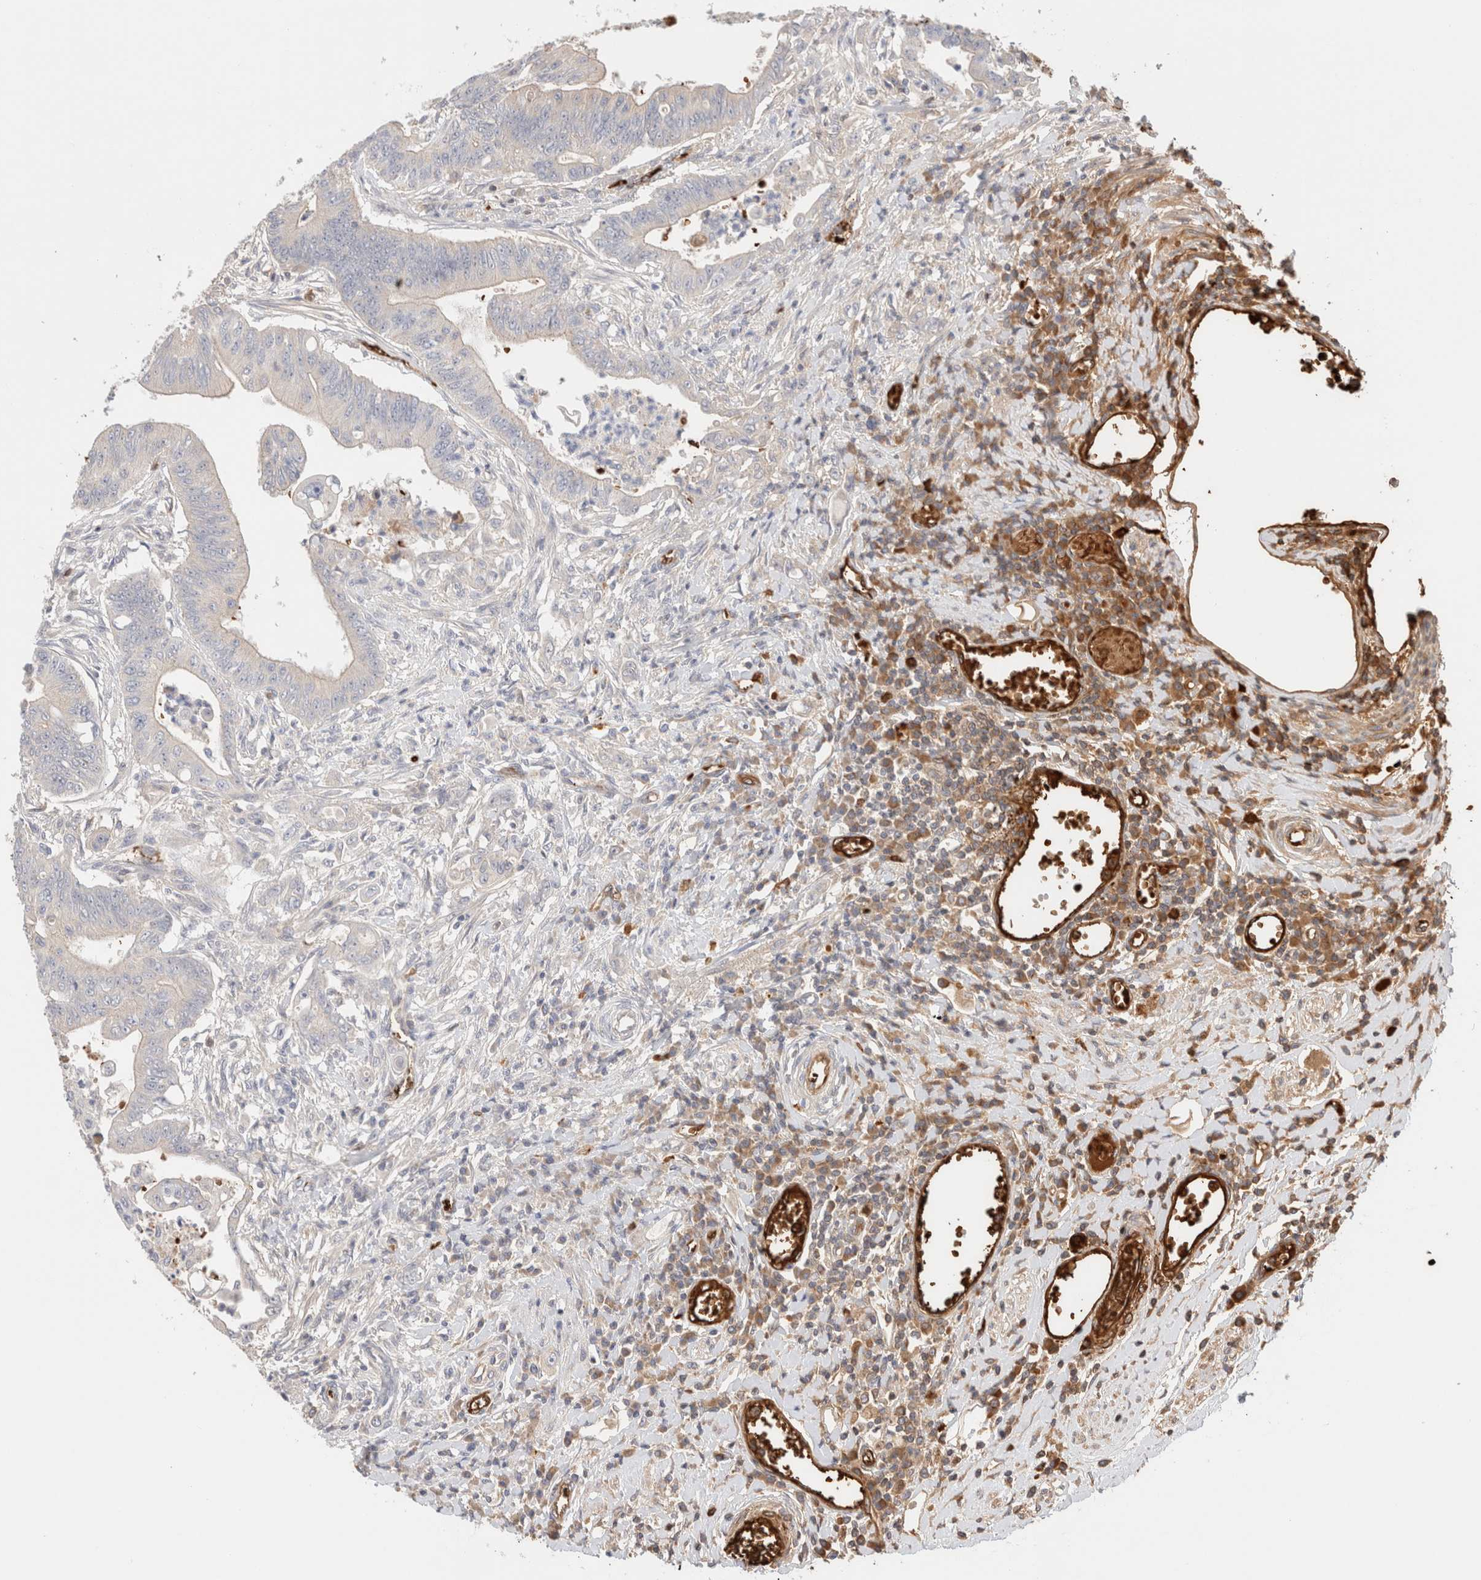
{"staining": {"intensity": "negative", "quantity": "none", "location": "none"}, "tissue": "colorectal cancer", "cell_type": "Tumor cells", "image_type": "cancer", "snomed": [{"axis": "morphology", "description": "Adenoma, NOS"}, {"axis": "morphology", "description": "Adenocarcinoma, NOS"}, {"axis": "topography", "description": "Colon"}], "caption": "Tumor cells are negative for protein expression in human colorectal adenoma. (IHC, brightfield microscopy, high magnification).", "gene": "MST1", "patient": {"sex": "male", "age": 79}}